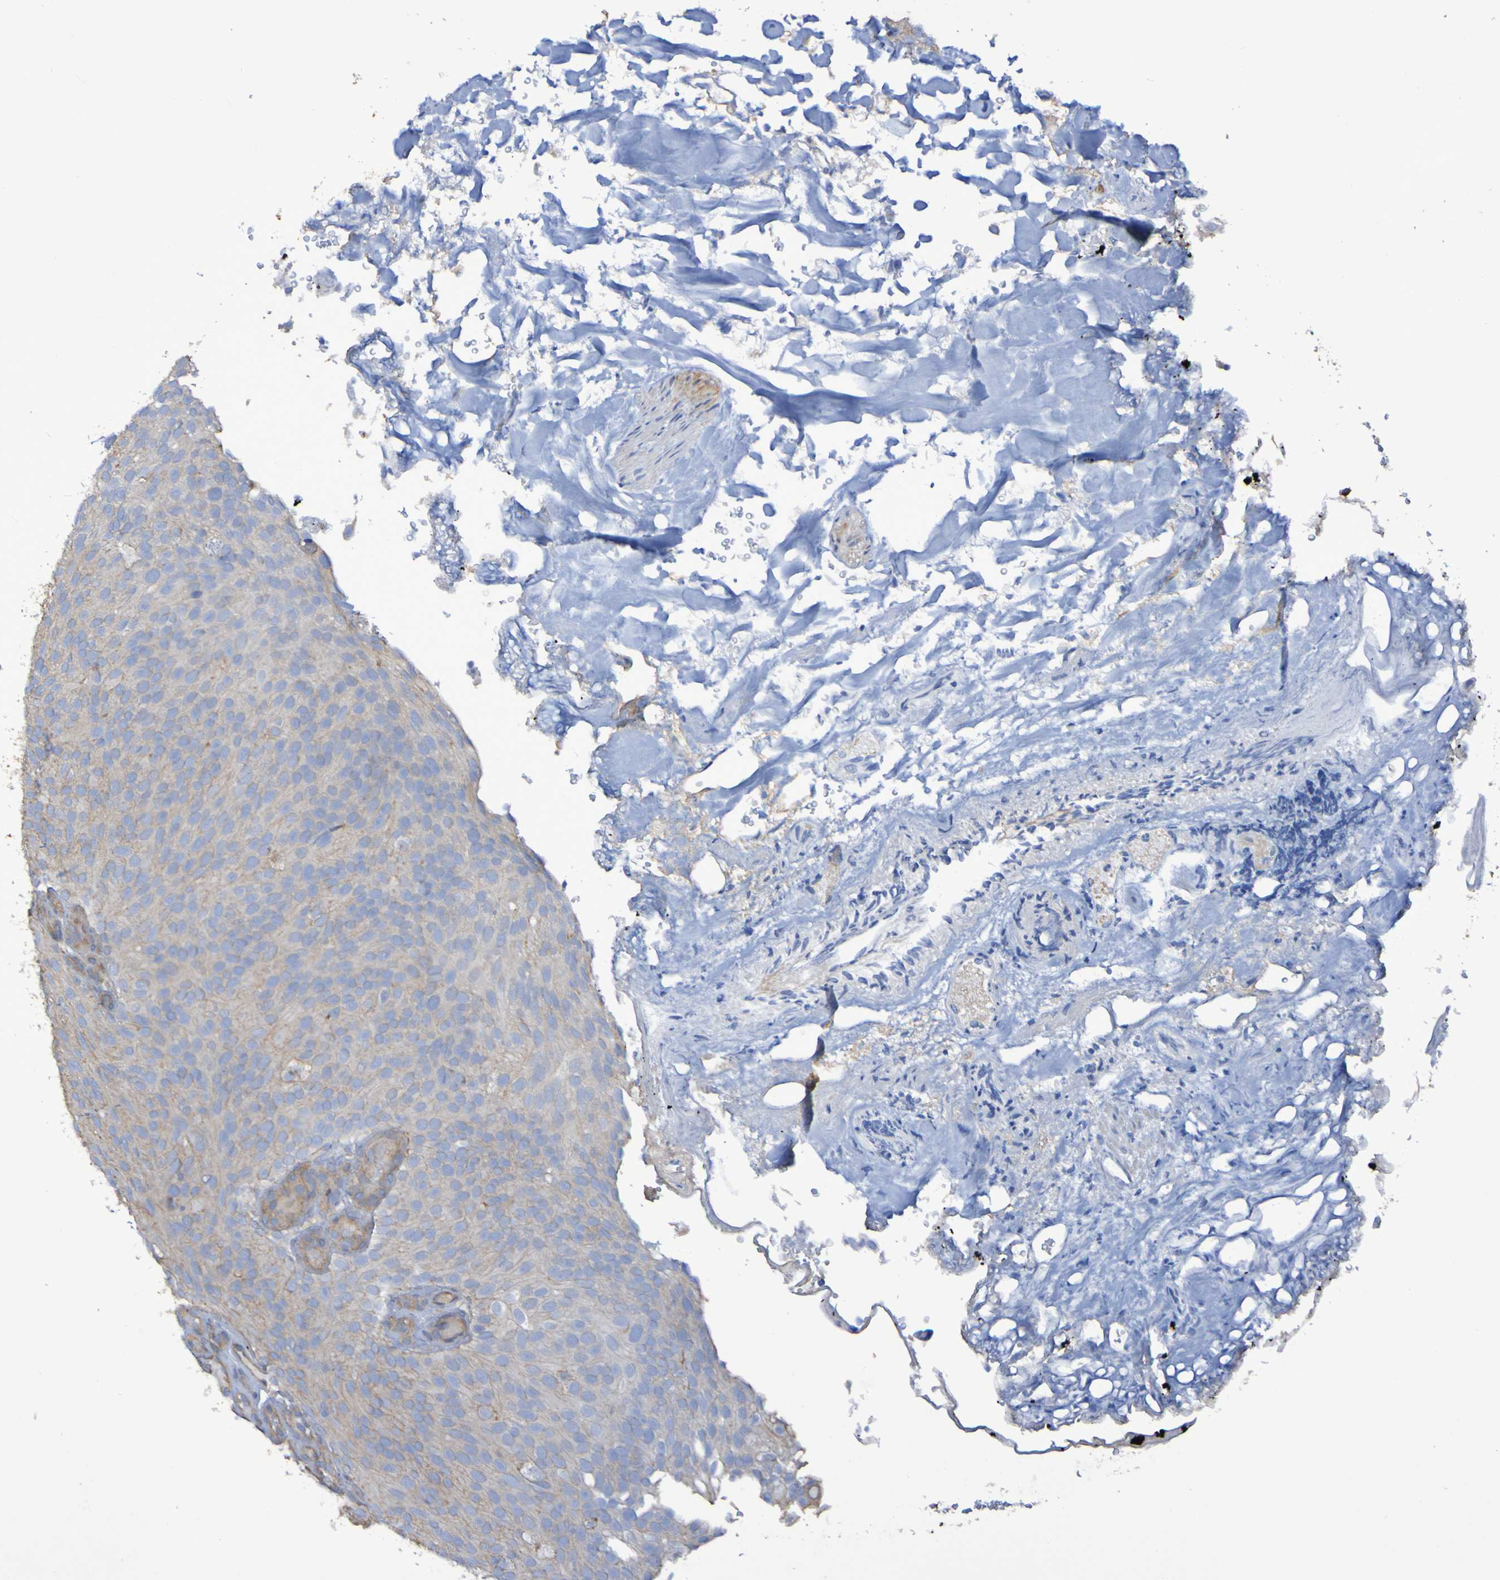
{"staining": {"intensity": "weak", "quantity": "<25%", "location": "cytoplasmic/membranous"}, "tissue": "urothelial cancer", "cell_type": "Tumor cells", "image_type": "cancer", "snomed": [{"axis": "morphology", "description": "Urothelial carcinoma, Low grade"}, {"axis": "topography", "description": "Urinary bladder"}], "caption": "Low-grade urothelial carcinoma stained for a protein using immunohistochemistry (IHC) exhibits no positivity tumor cells.", "gene": "SYNJ1", "patient": {"sex": "male", "age": 78}}